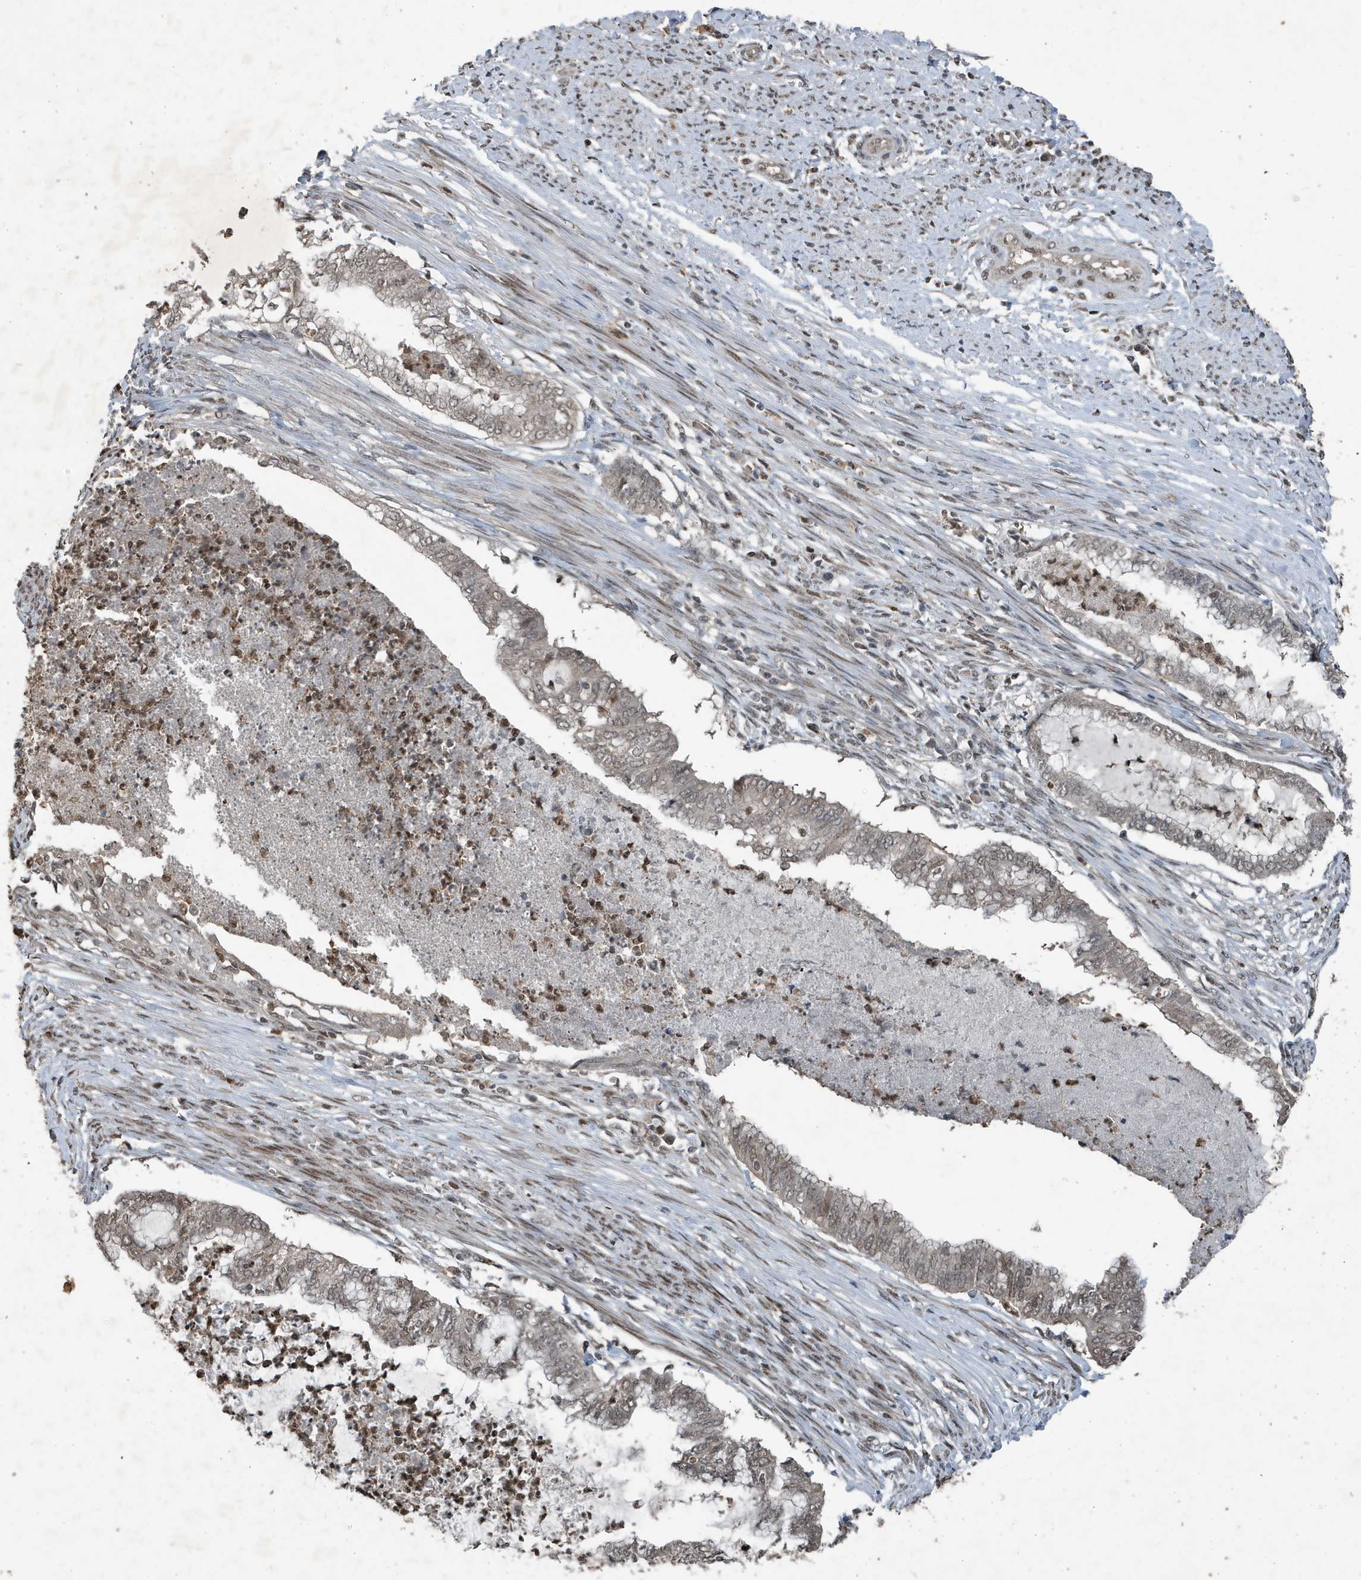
{"staining": {"intensity": "weak", "quantity": ">75%", "location": "nuclear"}, "tissue": "endometrial cancer", "cell_type": "Tumor cells", "image_type": "cancer", "snomed": [{"axis": "morphology", "description": "Necrosis, NOS"}, {"axis": "morphology", "description": "Adenocarcinoma, NOS"}, {"axis": "topography", "description": "Endometrium"}], "caption": "This is a micrograph of immunohistochemistry (IHC) staining of endometrial adenocarcinoma, which shows weak expression in the nuclear of tumor cells.", "gene": "HSPA1A", "patient": {"sex": "female", "age": 79}}